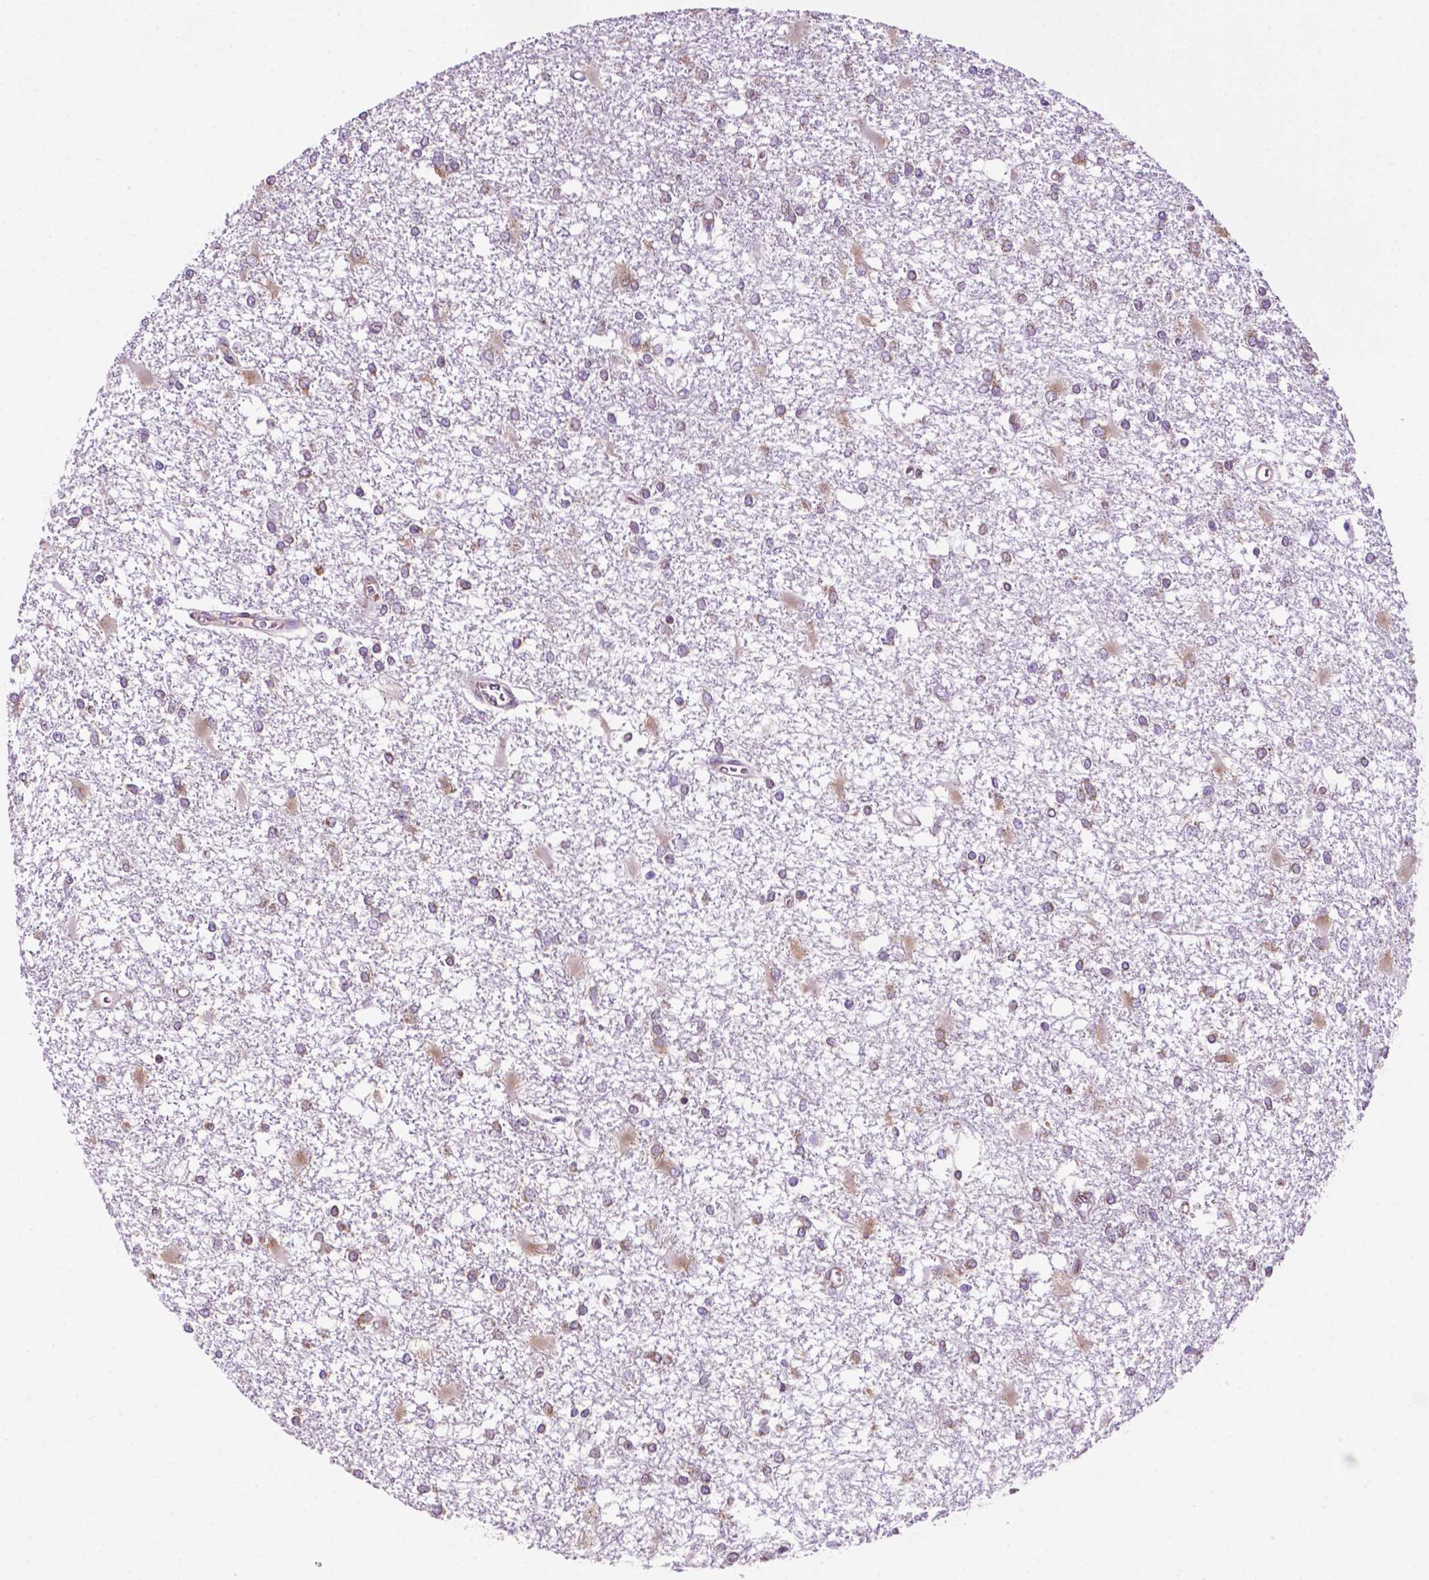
{"staining": {"intensity": "moderate", "quantity": "25%-75%", "location": "cytoplasmic/membranous"}, "tissue": "glioma", "cell_type": "Tumor cells", "image_type": "cancer", "snomed": [{"axis": "morphology", "description": "Glioma, malignant, High grade"}, {"axis": "topography", "description": "Cerebral cortex"}], "caption": "This image shows IHC staining of human malignant glioma (high-grade), with medium moderate cytoplasmic/membranous staining in about 25%-75% of tumor cells.", "gene": "RPL29", "patient": {"sex": "male", "age": 79}}